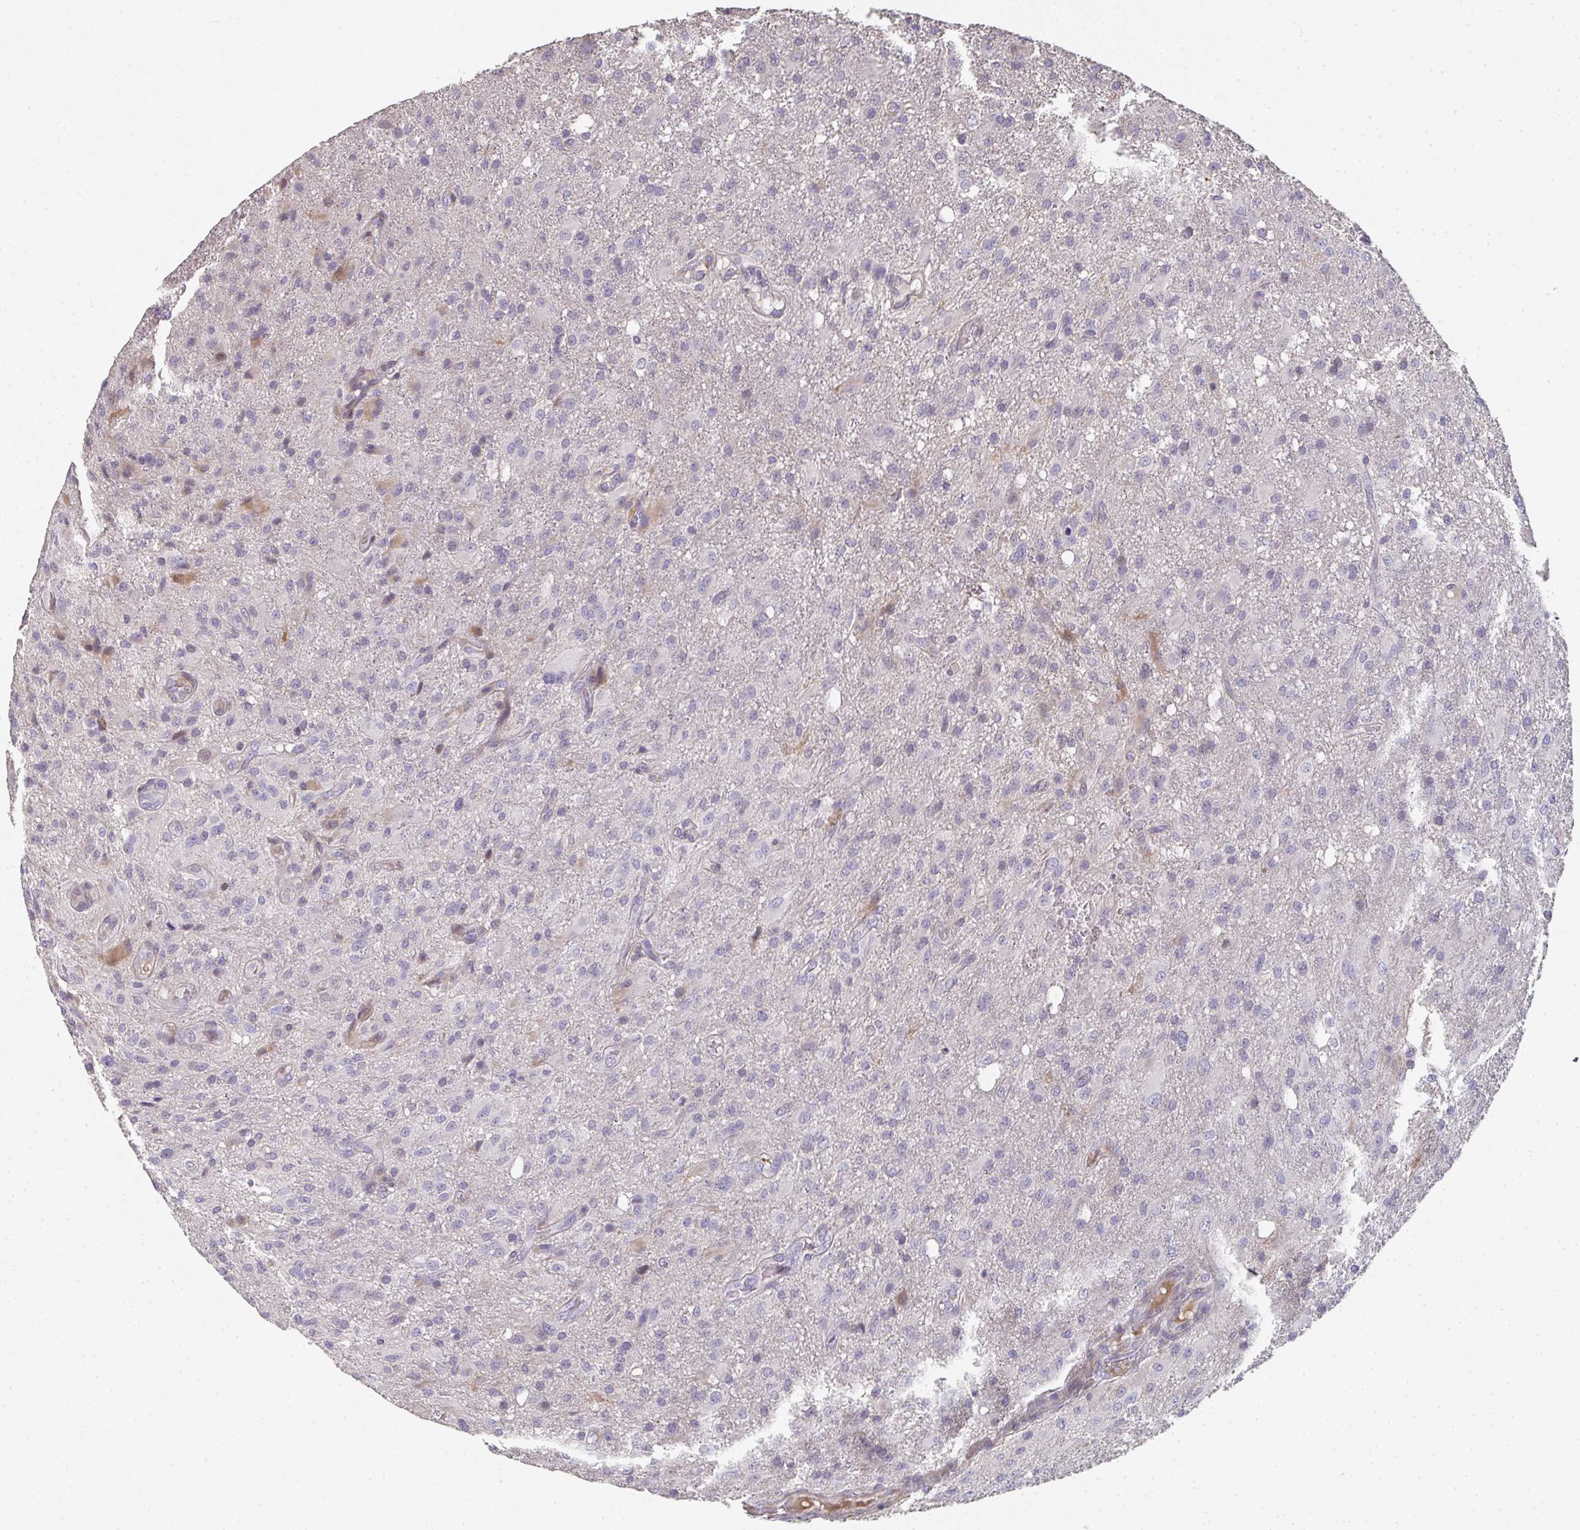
{"staining": {"intensity": "negative", "quantity": "none", "location": "none"}, "tissue": "glioma", "cell_type": "Tumor cells", "image_type": "cancer", "snomed": [{"axis": "morphology", "description": "Glioma, malignant, High grade"}, {"axis": "topography", "description": "Brain"}], "caption": "High power microscopy micrograph of an IHC image of malignant glioma (high-grade), revealing no significant staining in tumor cells. (DAB IHC, high magnification).", "gene": "A1CF", "patient": {"sex": "male", "age": 53}}